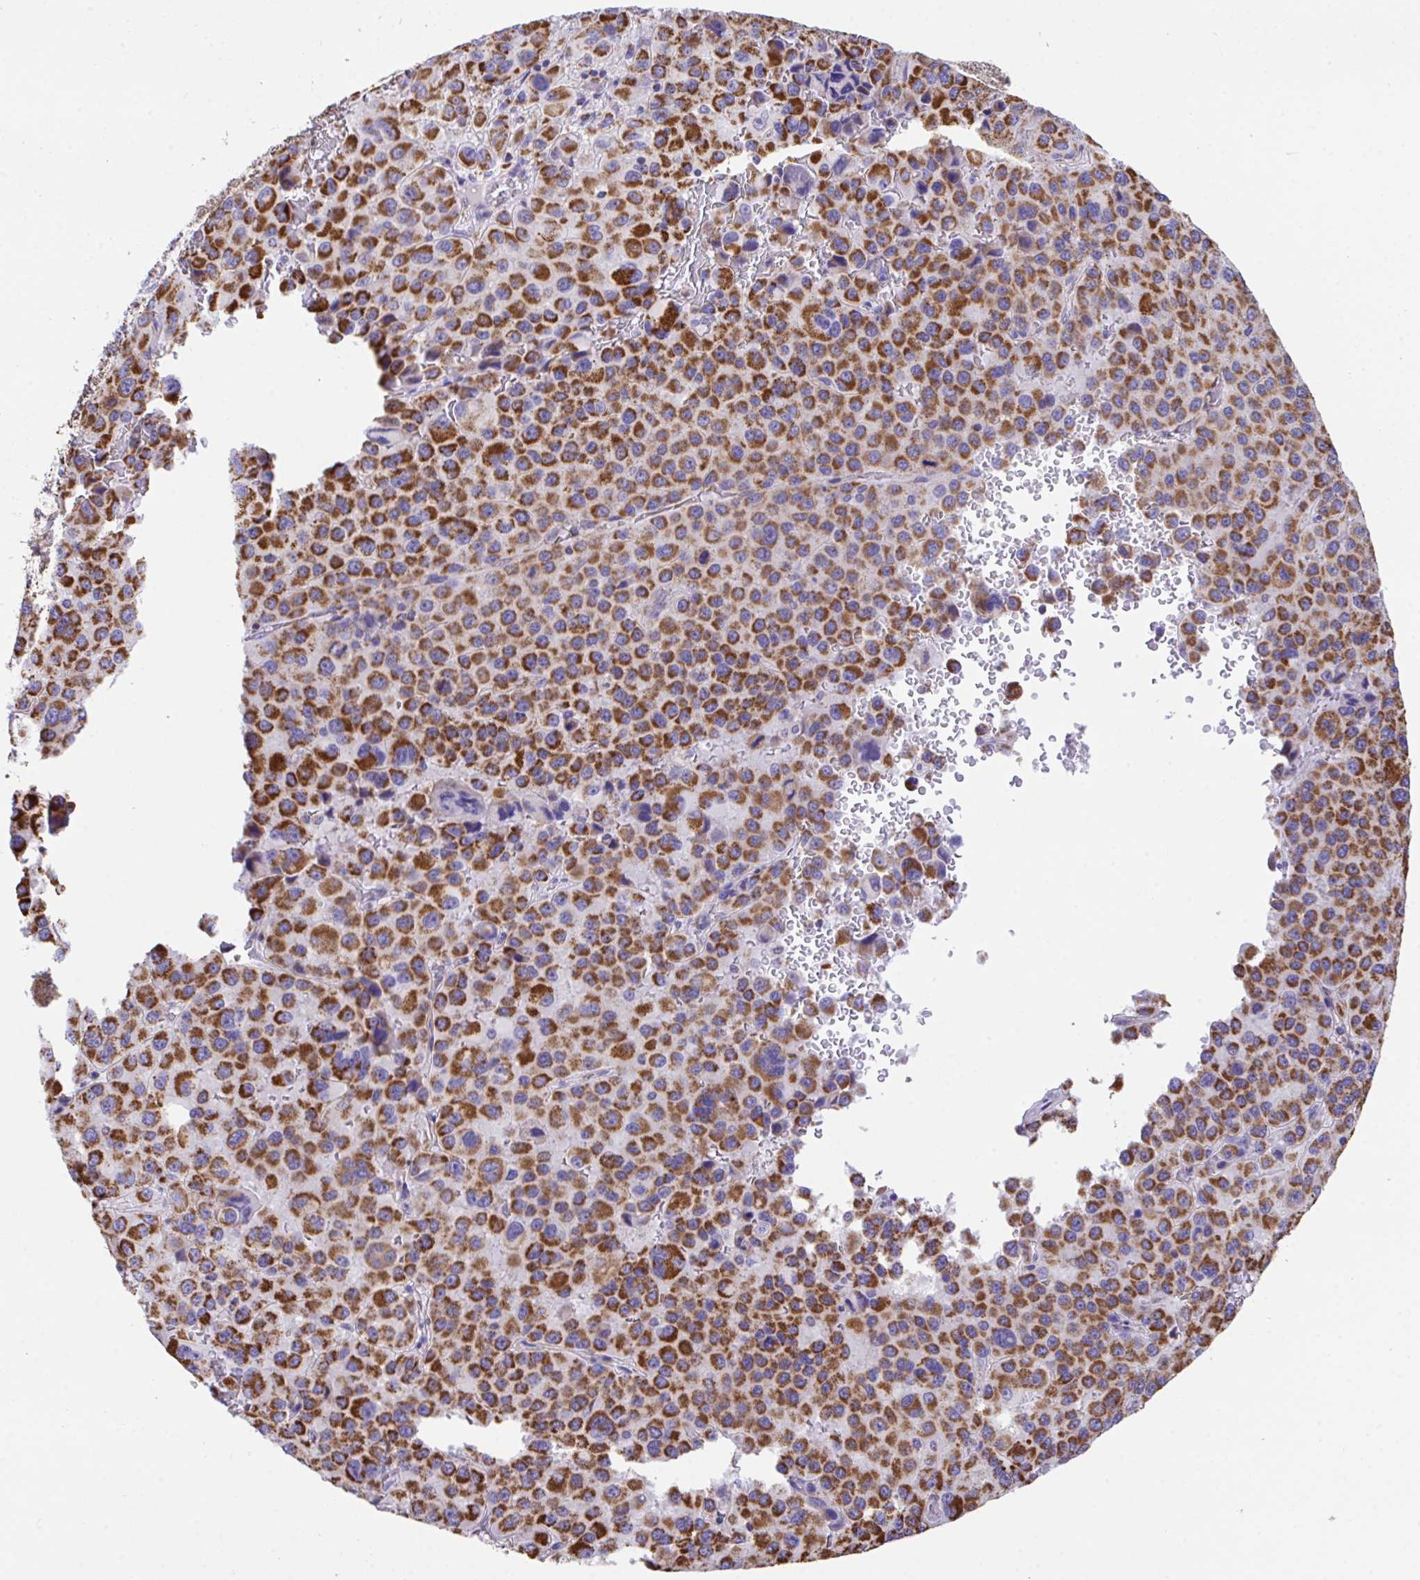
{"staining": {"intensity": "strong", "quantity": ">75%", "location": "cytoplasmic/membranous"}, "tissue": "melanoma", "cell_type": "Tumor cells", "image_type": "cancer", "snomed": [{"axis": "morphology", "description": "Malignant melanoma, Metastatic site"}, {"axis": "topography", "description": "Lymph node"}], "caption": "There is high levels of strong cytoplasmic/membranous positivity in tumor cells of malignant melanoma (metastatic site), as demonstrated by immunohistochemical staining (brown color).", "gene": "PCMTD2", "patient": {"sex": "female", "age": 65}}